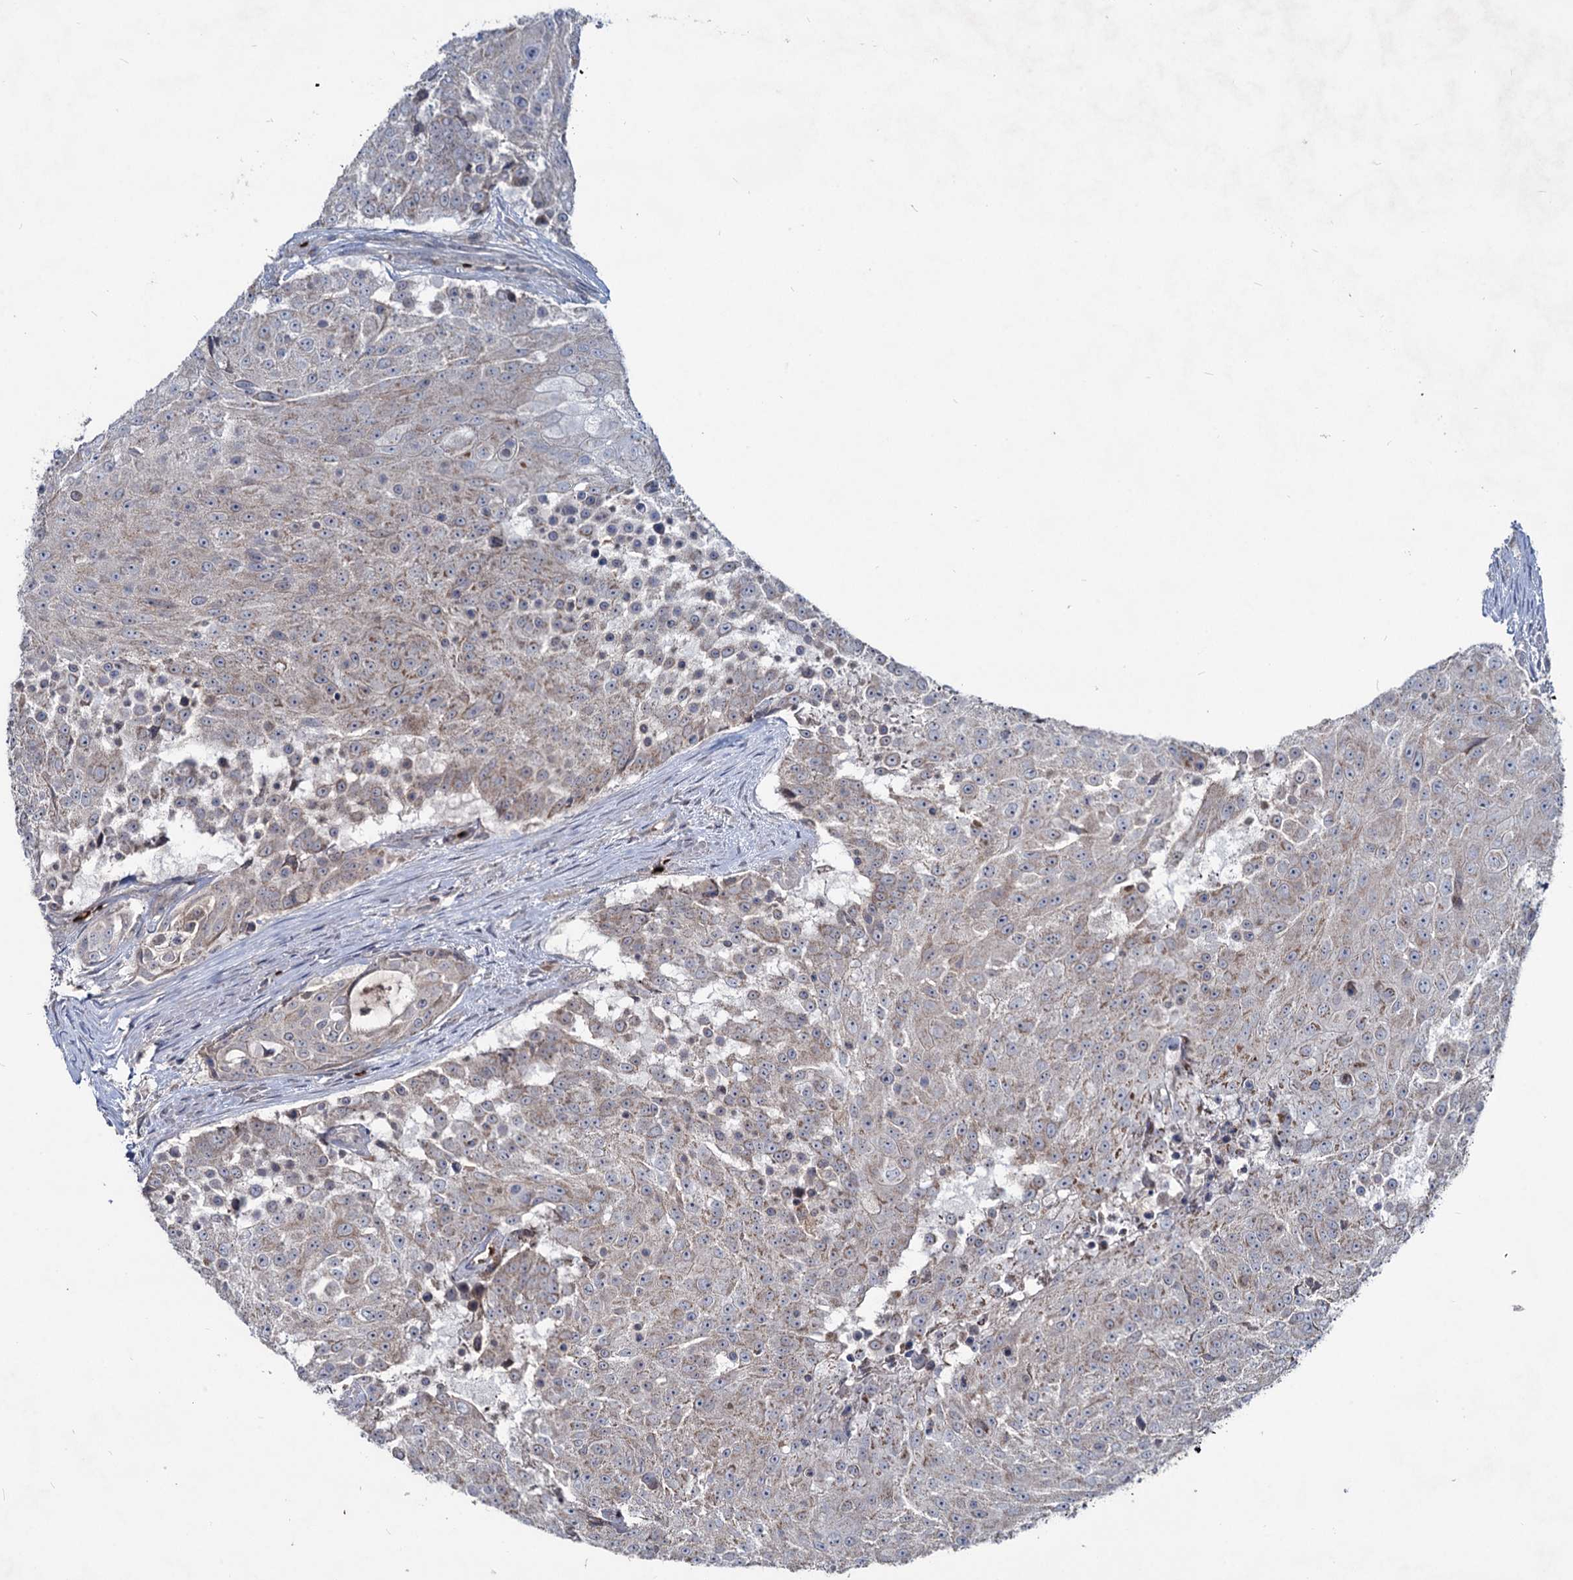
{"staining": {"intensity": "weak", "quantity": "<25%", "location": "cytoplasmic/membranous"}, "tissue": "urothelial cancer", "cell_type": "Tumor cells", "image_type": "cancer", "snomed": [{"axis": "morphology", "description": "Urothelial carcinoma, High grade"}, {"axis": "topography", "description": "Urinary bladder"}], "caption": "High power microscopy histopathology image of an immunohistochemistry micrograph of urothelial carcinoma (high-grade), revealing no significant staining in tumor cells.", "gene": "RNF6", "patient": {"sex": "female", "age": 63}}